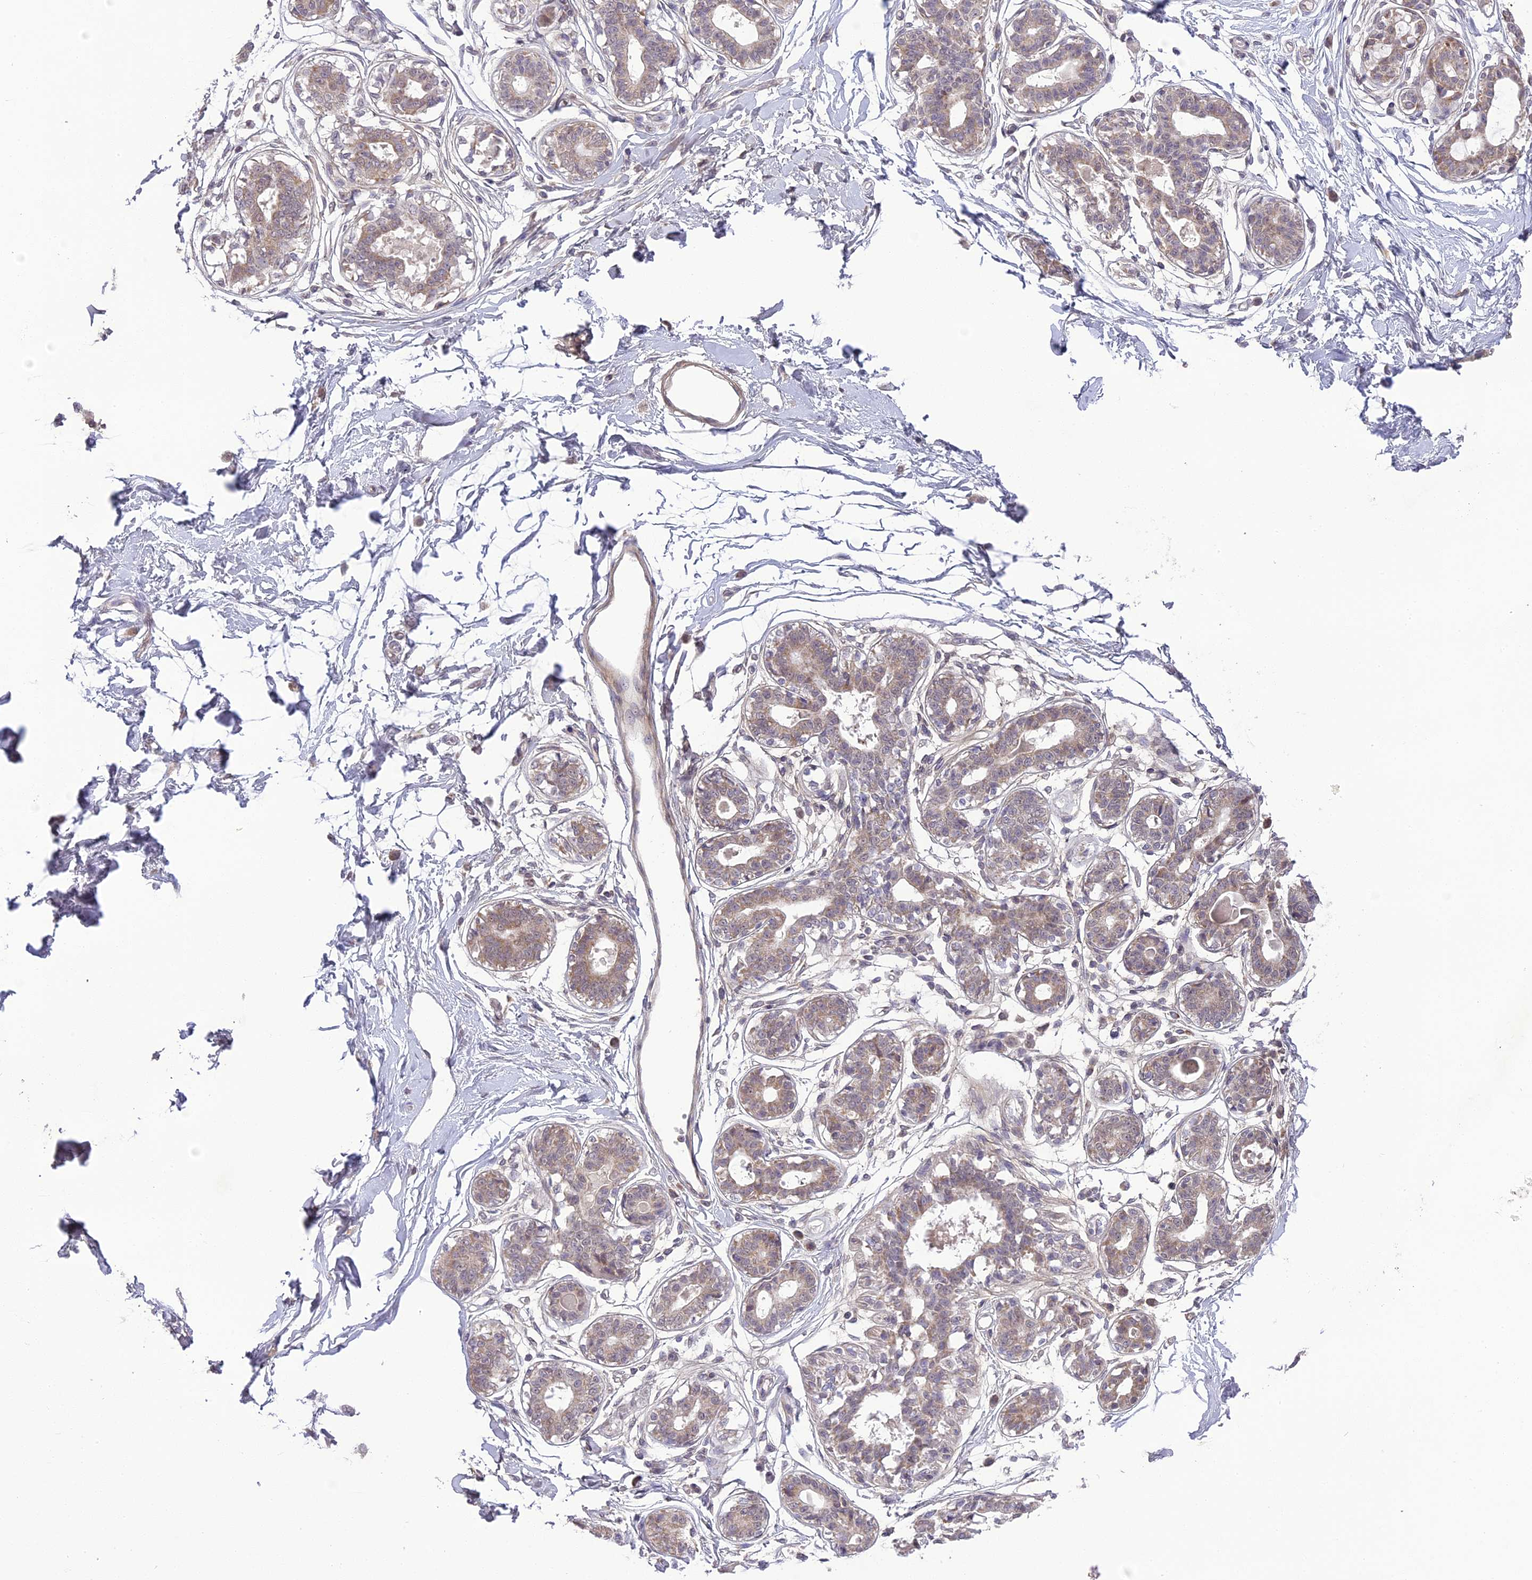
{"staining": {"intensity": "negative", "quantity": "none", "location": "none"}, "tissue": "breast", "cell_type": "Adipocytes", "image_type": "normal", "snomed": [{"axis": "morphology", "description": "Normal tissue, NOS"}, {"axis": "topography", "description": "Breast"}], "caption": "An immunohistochemistry (IHC) histopathology image of unremarkable breast is shown. There is no staining in adipocytes of breast. (DAB immunohistochemistry (IHC) with hematoxylin counter stain).", "gene": "ERG28", "patient": {"sex": "female", "age": 45}}